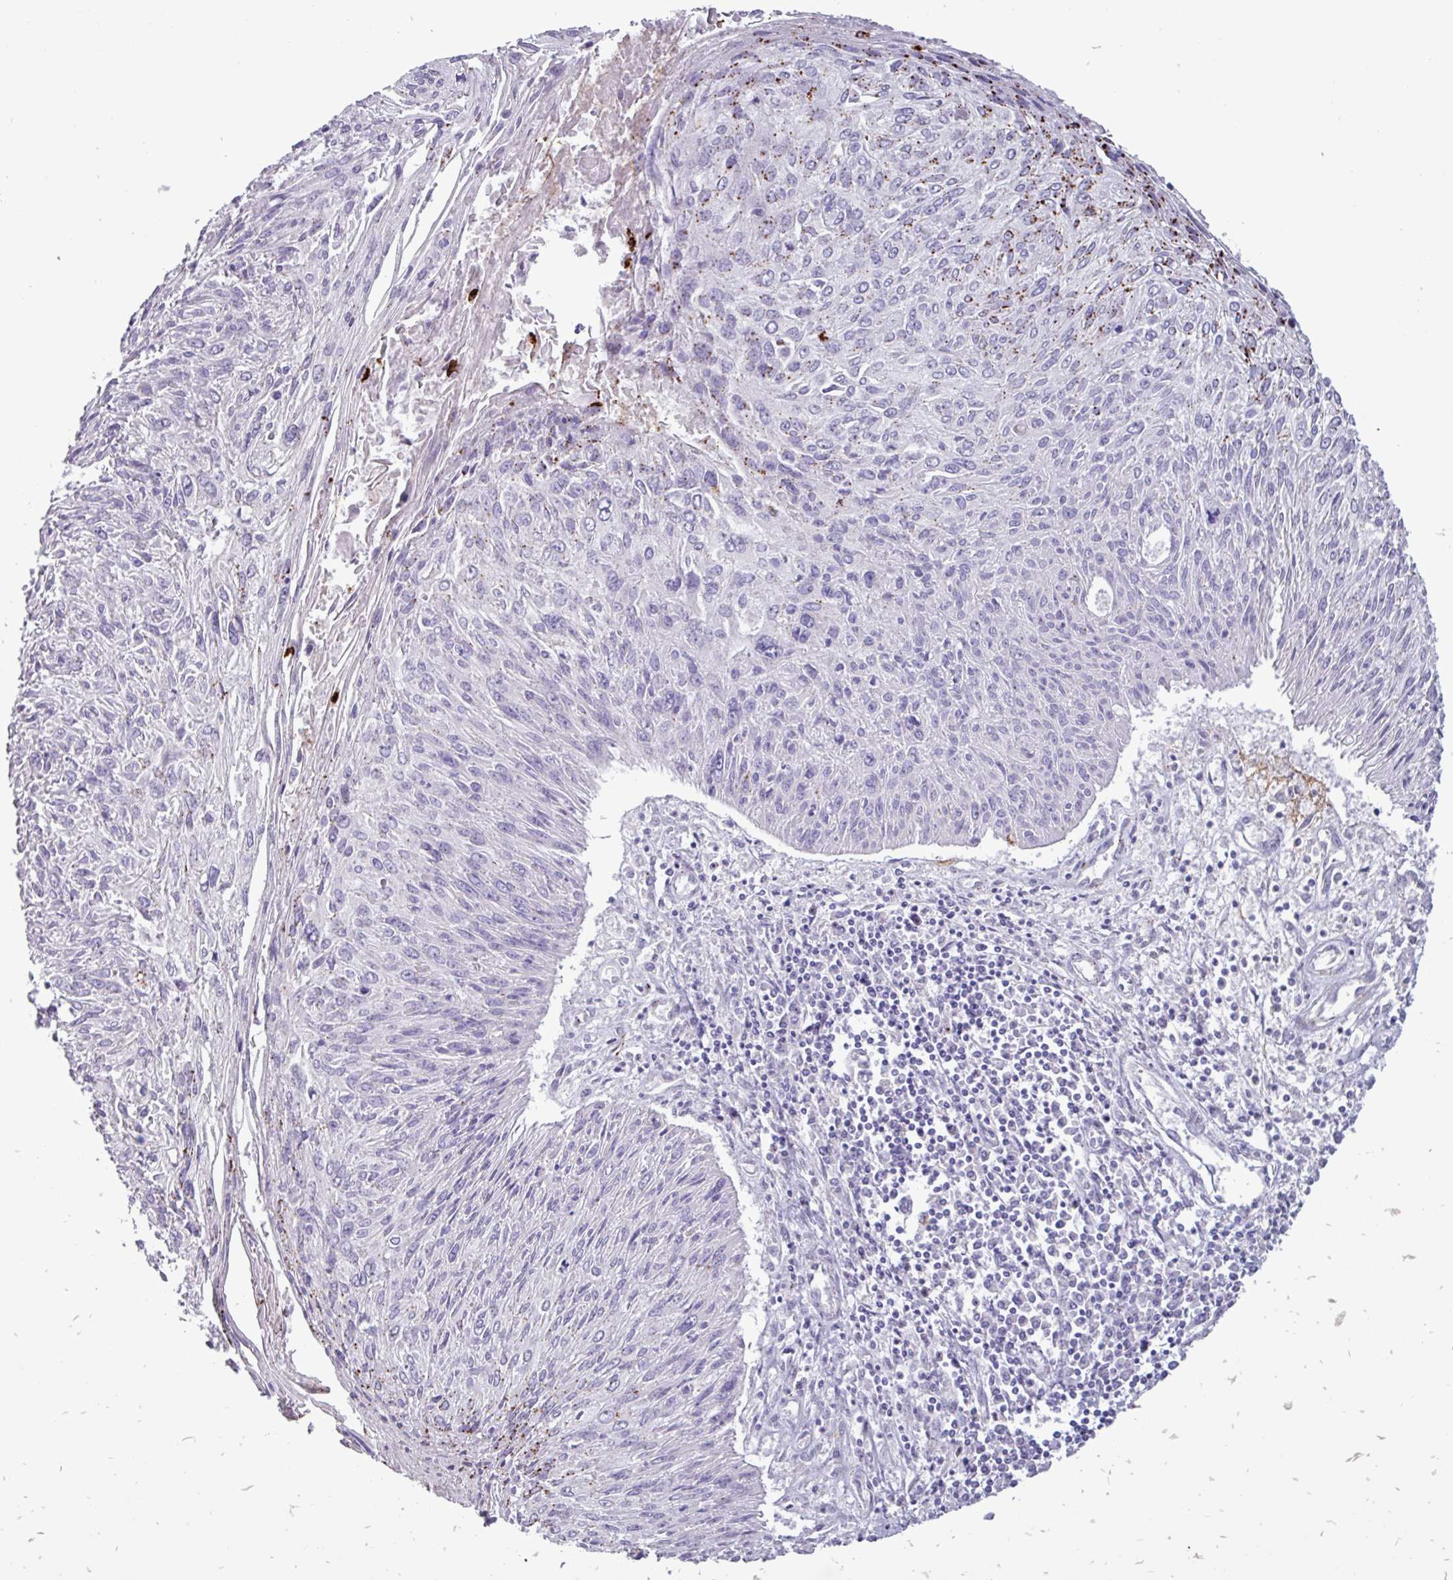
{"staining": {"intensity": "moderate", "quantity": "<25%", "location": "cytoplasmic/membranous"}, "tissue": "cervical cancer", "cell_type": "Tumor cells", "image_type": "cancer", "snomed": [{"axis": "morphology", "description": "Squamous cell carcinoma, NOS"}, {"axis": "topography", "description": "Cervix"}], "caption": "Moderate cytoplasmic/membranous expression for a protein is appreciated in about <25% of tumor cells of cervical squamous cell carcinoma using immunohistochemistry (IHC).", "gene": "PLIN2", "patient": {"sex": "female", "age": 51}}